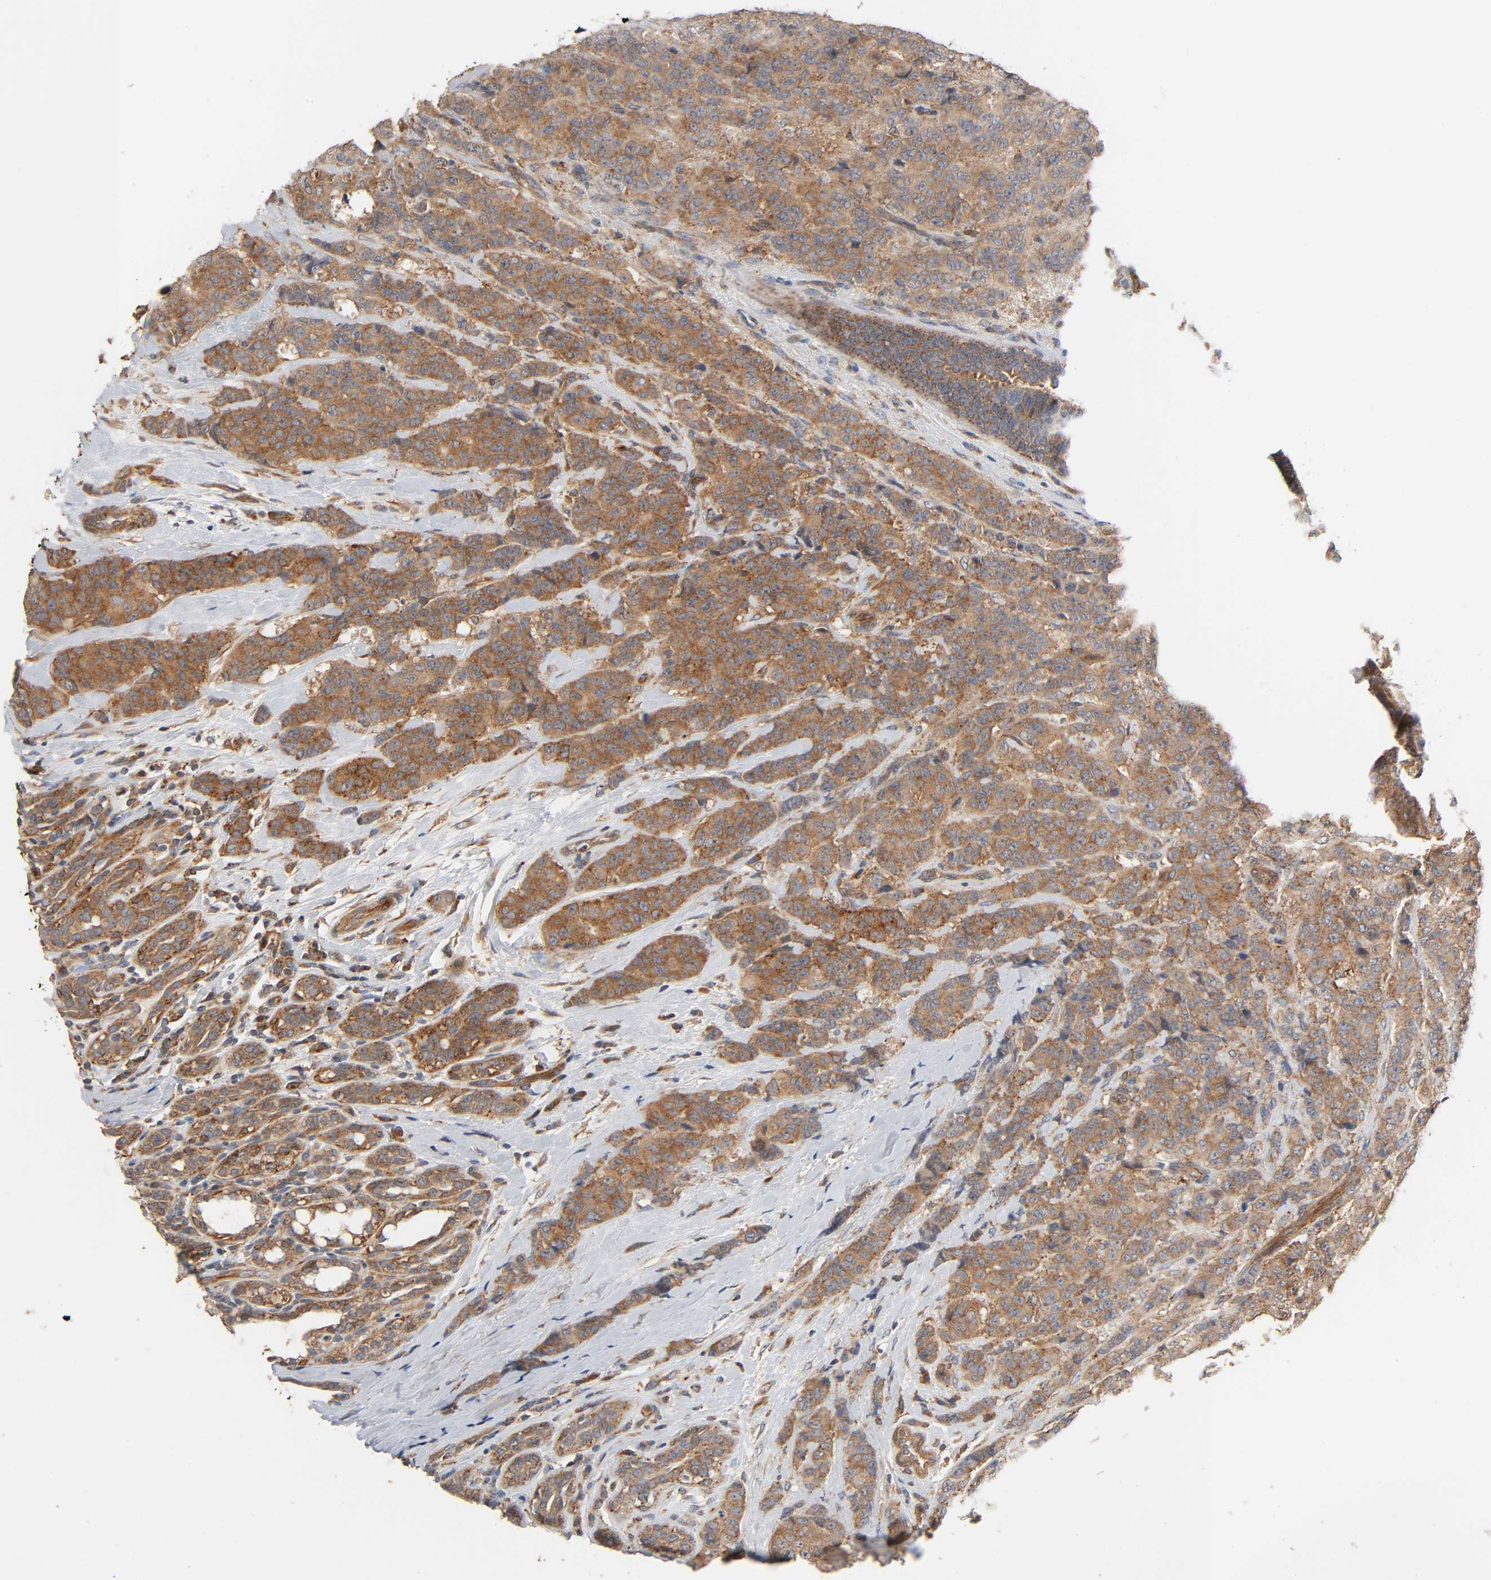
{"staining": {"intensity": "moderate", "quantity": ">75%", "location": "cytoplasmic/membranous"}, "tissue": "breast cancer", "cell_type": "Tumor cells", "image_type": "cancer", "snomed": [{"axis": "morphology", "description": "Duct carcinoma"}, {"axis": "topography", "description": "Breast"}], "caption": "Breast infiltrating ductal carcinoma stained with a brown dye demonstrates moderate cytoplasmic/membranous positive staining in approximately >75% of tumor cells.", "gene": "NEMF", "patient": {"sex": "female", "age": 40}}